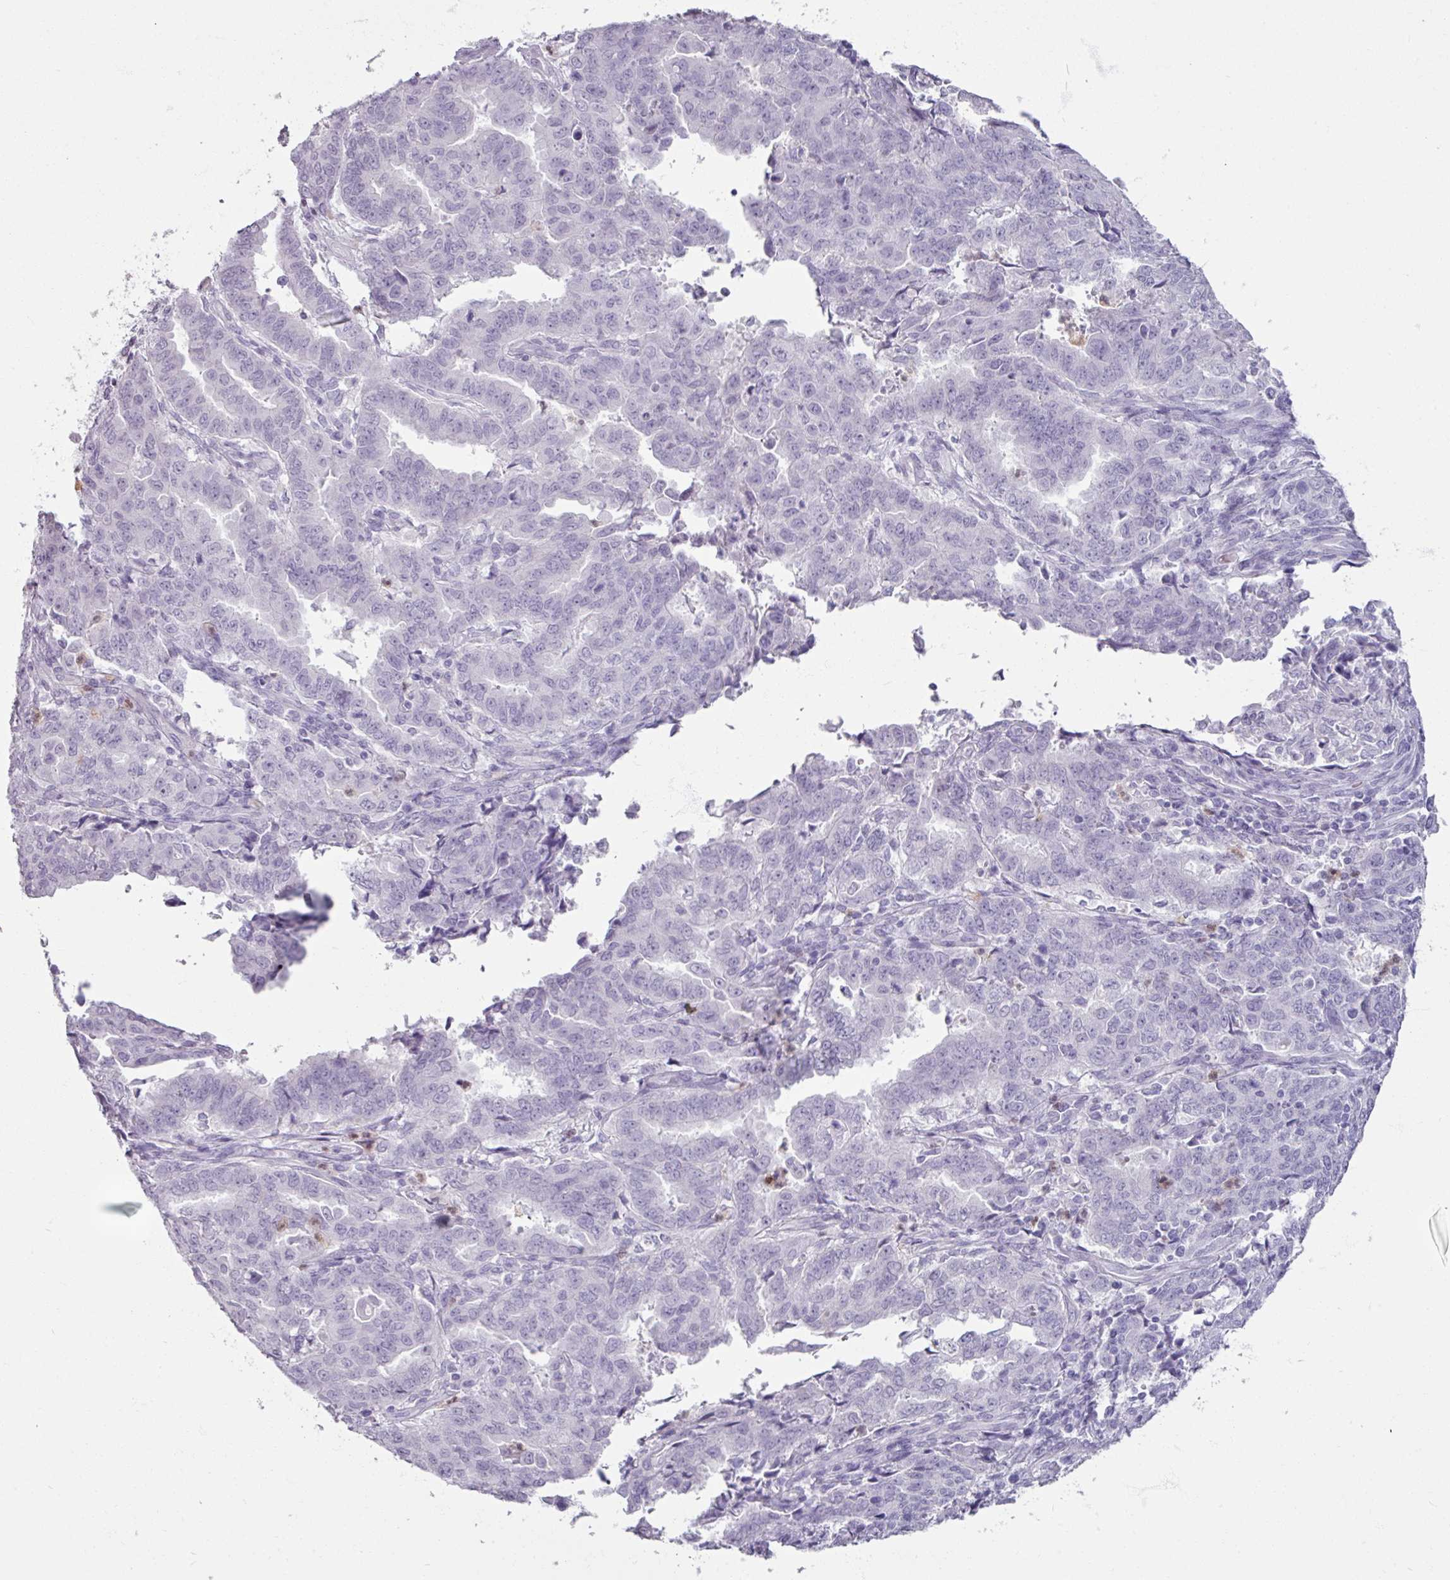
{"staining": {"intensity": "negative", "quantity": "none", "location": "none"}, "tissue": "endometrial cancer", "cell_type": "Tumor cells", "image_type": "cancer", "snomed": [{"axis": "morphology", "description": "Adenocarcinoma, NOS"}, {"axis": "topography", "description": "Endometrium"}], "caption": "Human adenocarcinoma (endometrial) stained for a protein using immunohistochemistry (IHC) shows no expression in tumor cells.", "gene": "ARG1", "patient": {"sex": "female", "age": 50}}